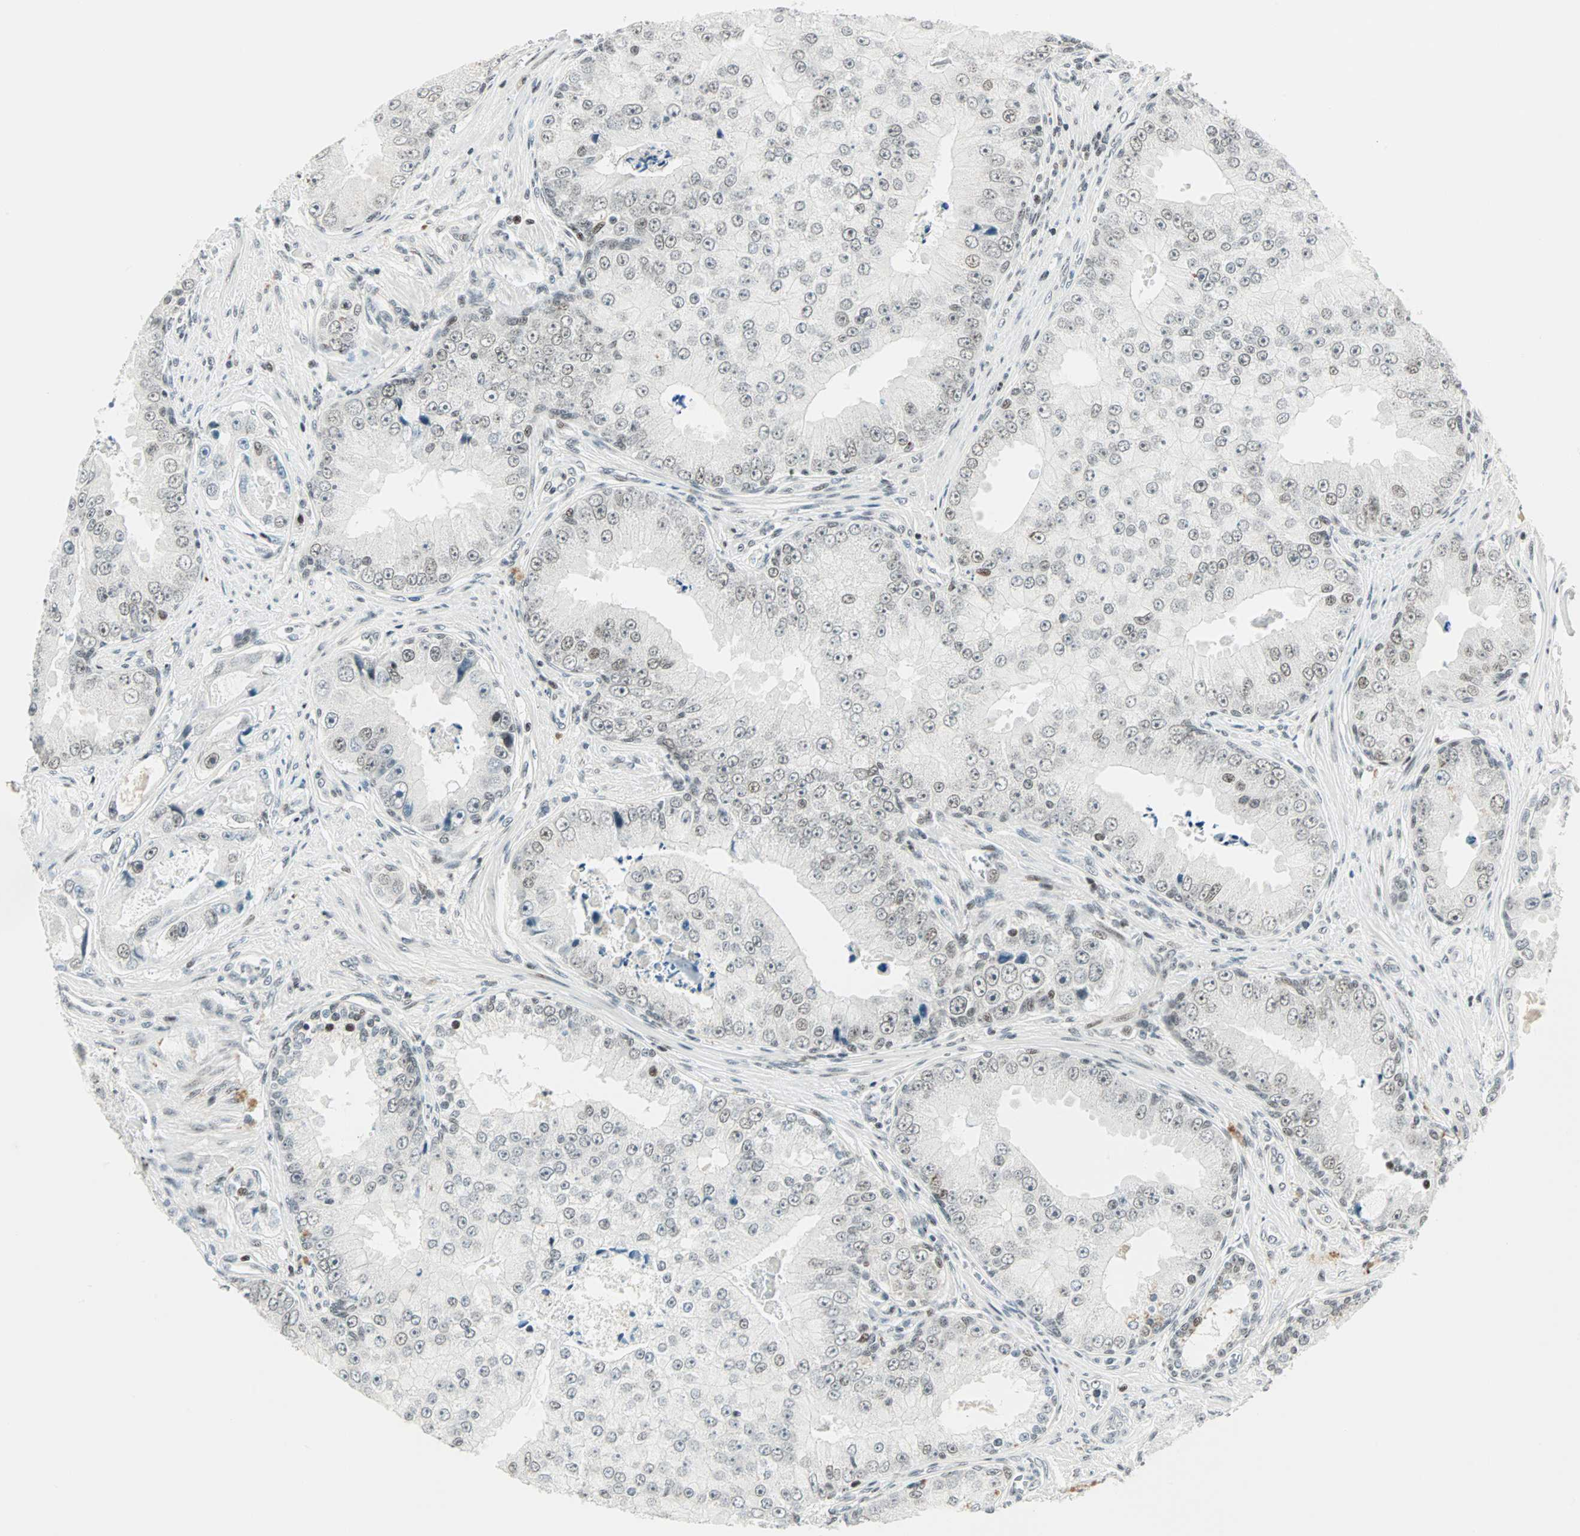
{"staining": {"intensity": "weak", "quantity": "25%-75%", "location": "nuclear"}, "tissue": "prostate cancer", "cell_type": "Tumor cells", "image_type": "cancer", "snomed": [{"axis": "morphology", "description": "Adenocarcinoma, High grade"}, {"axis": "topography", "description": "Prostate"}], "caption": "Immunohistochemistry of prostate cancer reveals low levels of weak nuclear expression in about 25%-75% of tumor cells.", "gene": "SIN3A", "patient": {"sex": "male", "age": 73}}